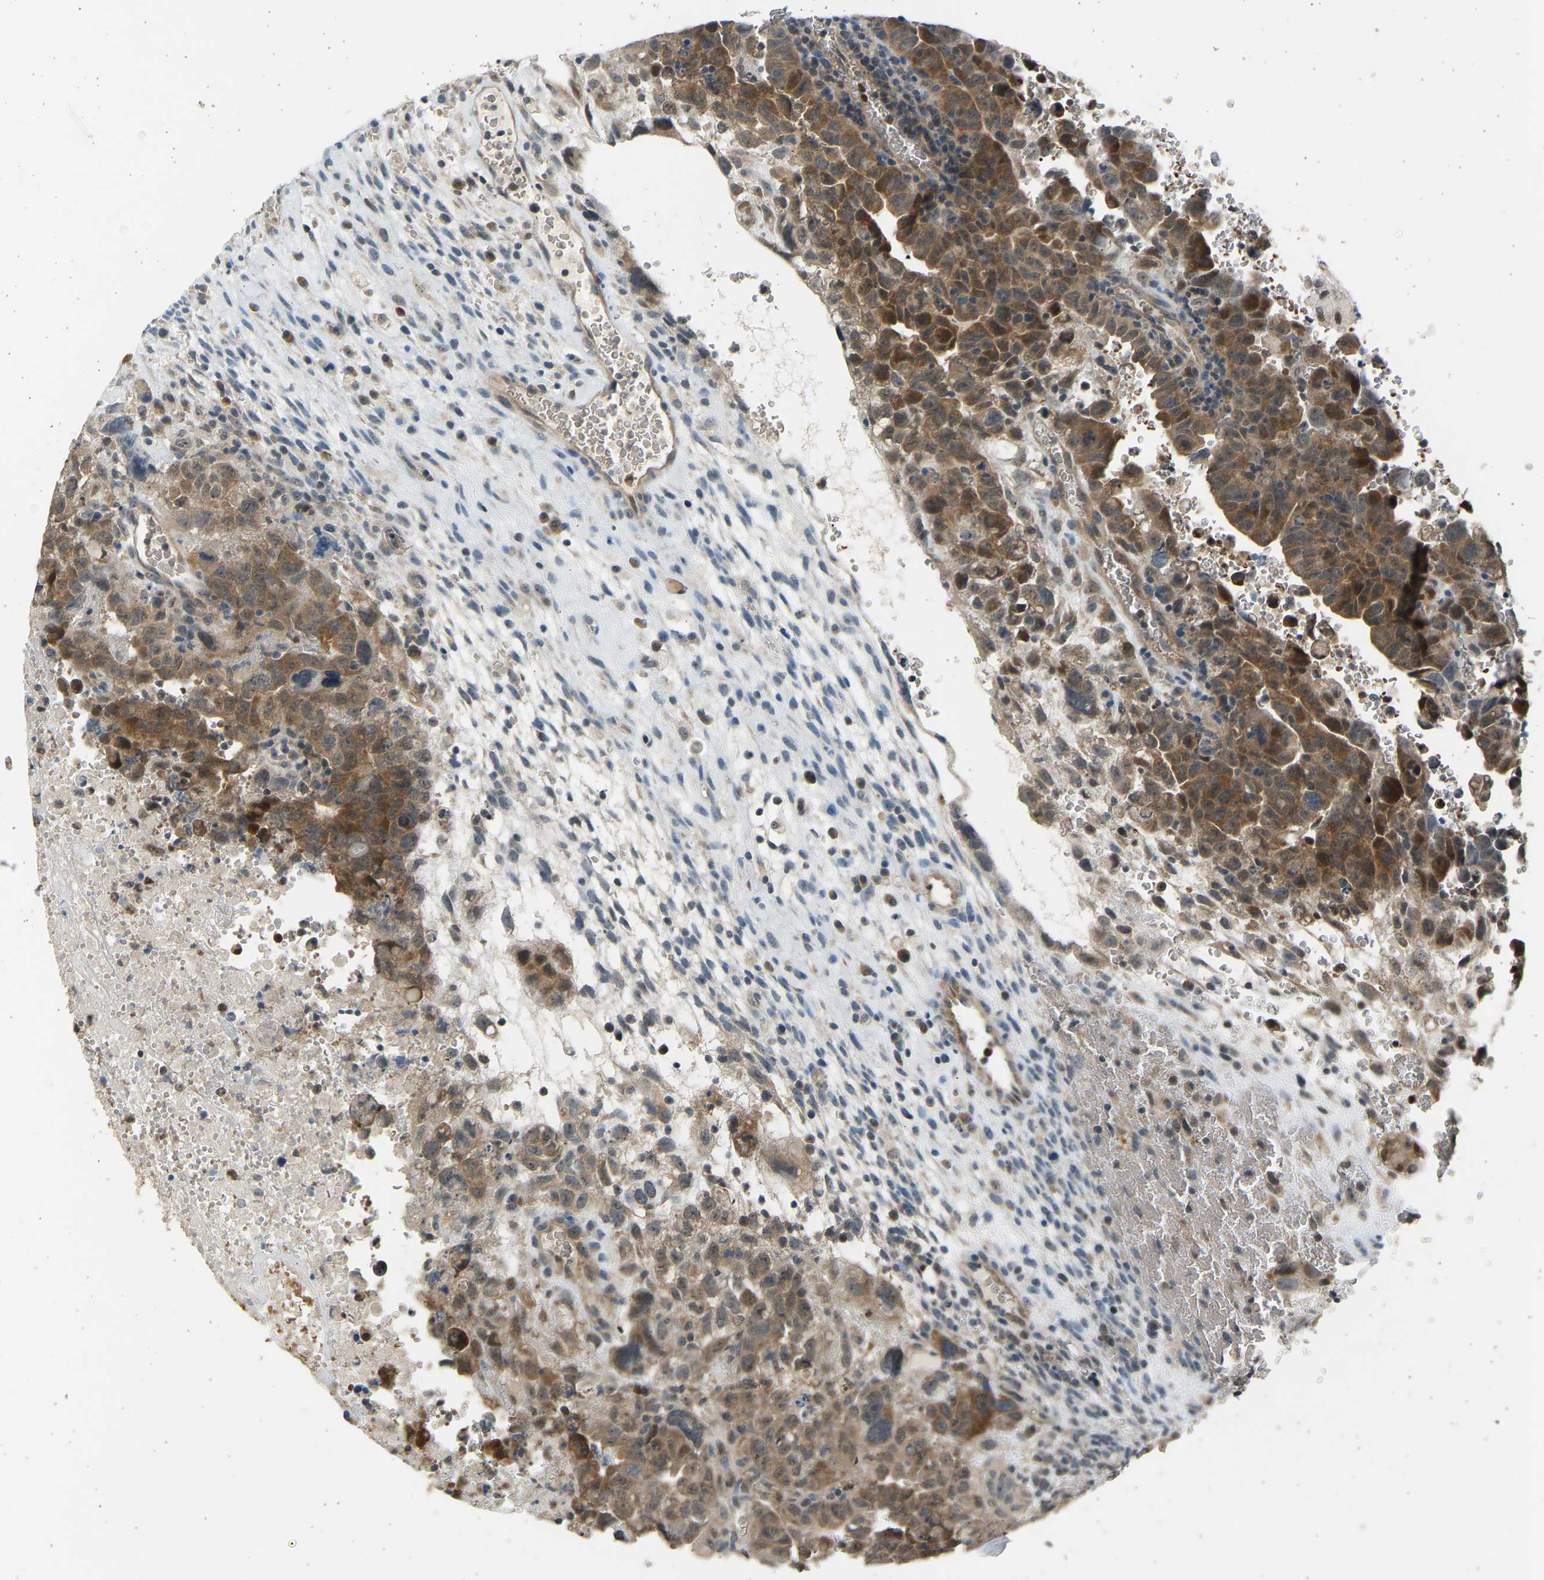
{"staining": {"intensity": "moderate", "quantity": ">75%", "location": "cytoplasmic/membranous"}, "tissue": "testis cancer", "cell_type": "Tumor cells", "image_type": "cancer", "snomed": [{"axis": "morphology", "description": "Carcinoma, Embryonal, NOS"}, {"axis": "topography", "description": "Testis"}], "caption": "Approximately >75% of tumor cells in embryonal carcinoma (testis) reveal moderate cytoplasmic/membranous protein expression as visualized by brown immunohistochemical staining.", "gene": "BIRC2", "patient": {"sex": "male", "age": 28}}